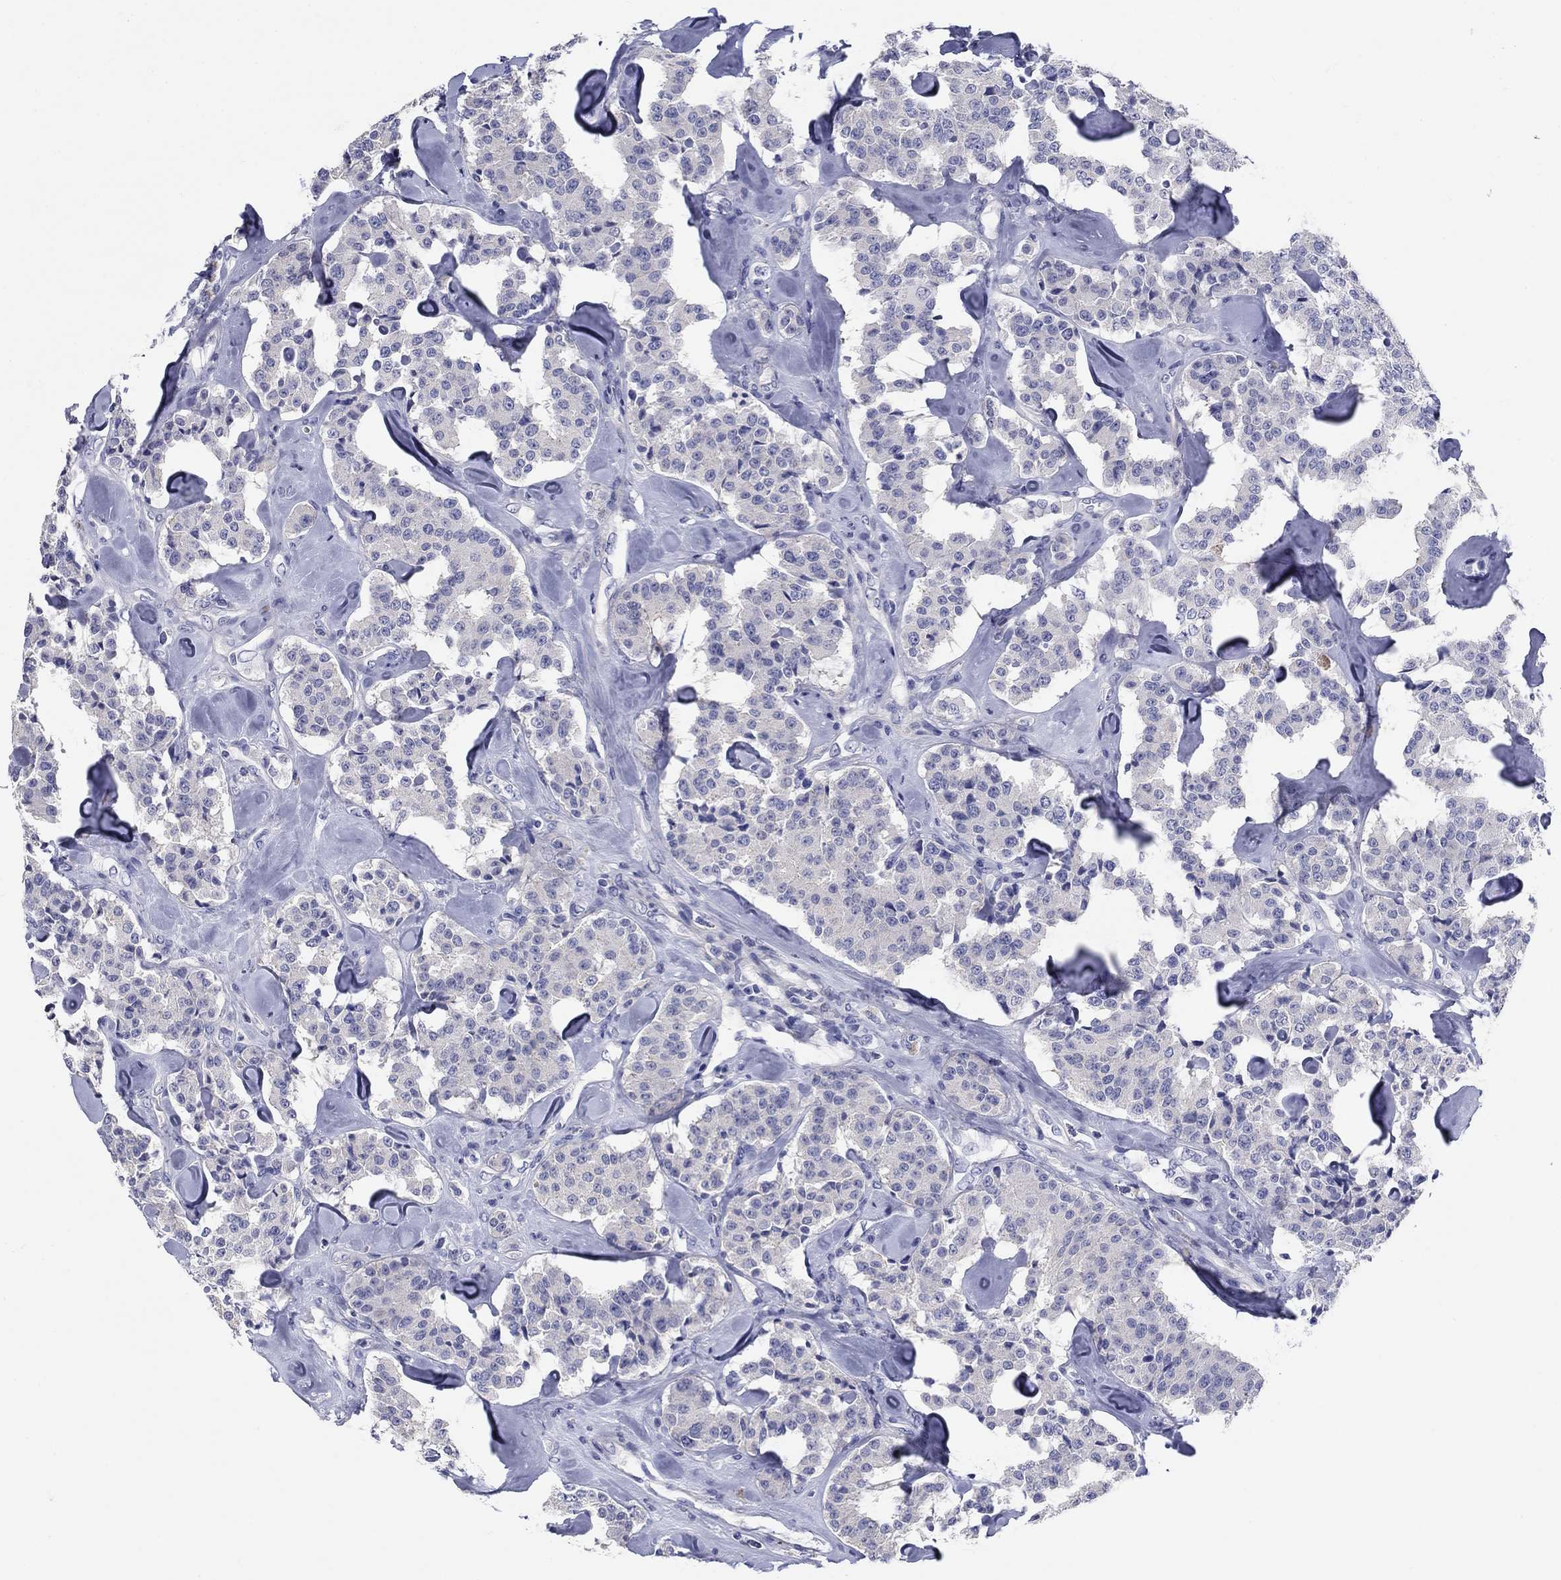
{"staining": {"intensity": "negative", "quantity": "none", "location": "none"}, "tissue": "carcinoid", "cell_type": "Tumor cells", "image_type": "cancer", "snomed": [{"axis": "morphology", "description": "Carcinoid, malignant, NOS"}, {"axis": "topography", "description": "Pancreas"}], "caption": "Tumor cells show no significant staining in carcinoid.", "gene": "PRKCG", "patient": {"sex": "male", "age": 41}}